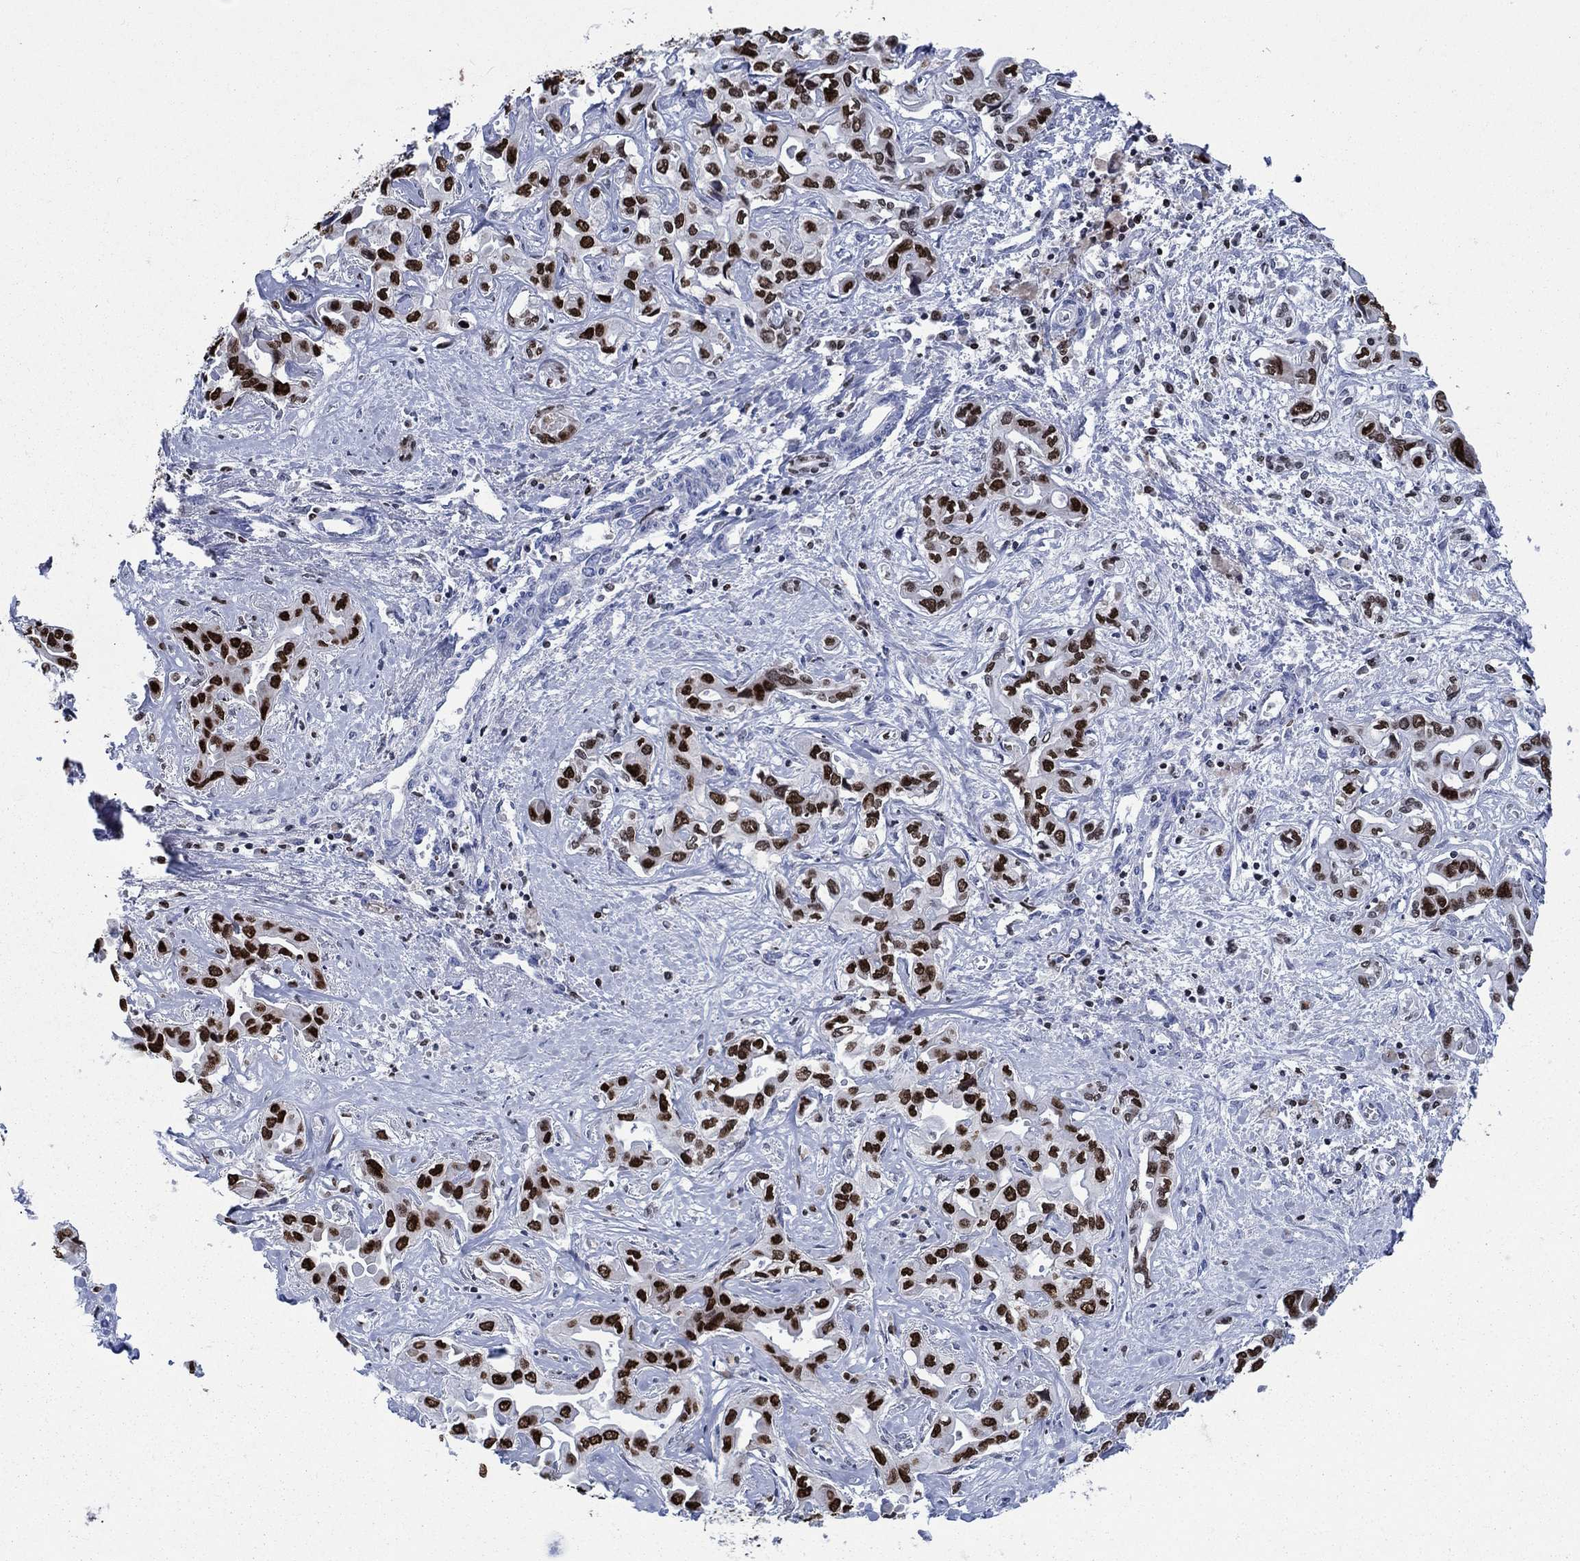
{"staining": {"intensity": "strong", "quantity": "25%-75%", "location": "nuclear"}, "tissue": "liver cancer", "cell_type": "Tumor cells", "image_type": "cancer", "snomed": [{"axis": "morphology", "description": "Cholangiocarcinoma"}, {"axis": "topography", "description": "Liver"}], "caption": "Approximately 25%-75% of tumor cells in human liver cancer (cholangiocarcinoma) reveal strong nuclear protein staining as visualized by brown immunohistochemical staining.", "gene": "HMGA1", "patient": {"sex": "female", "age": 64}}